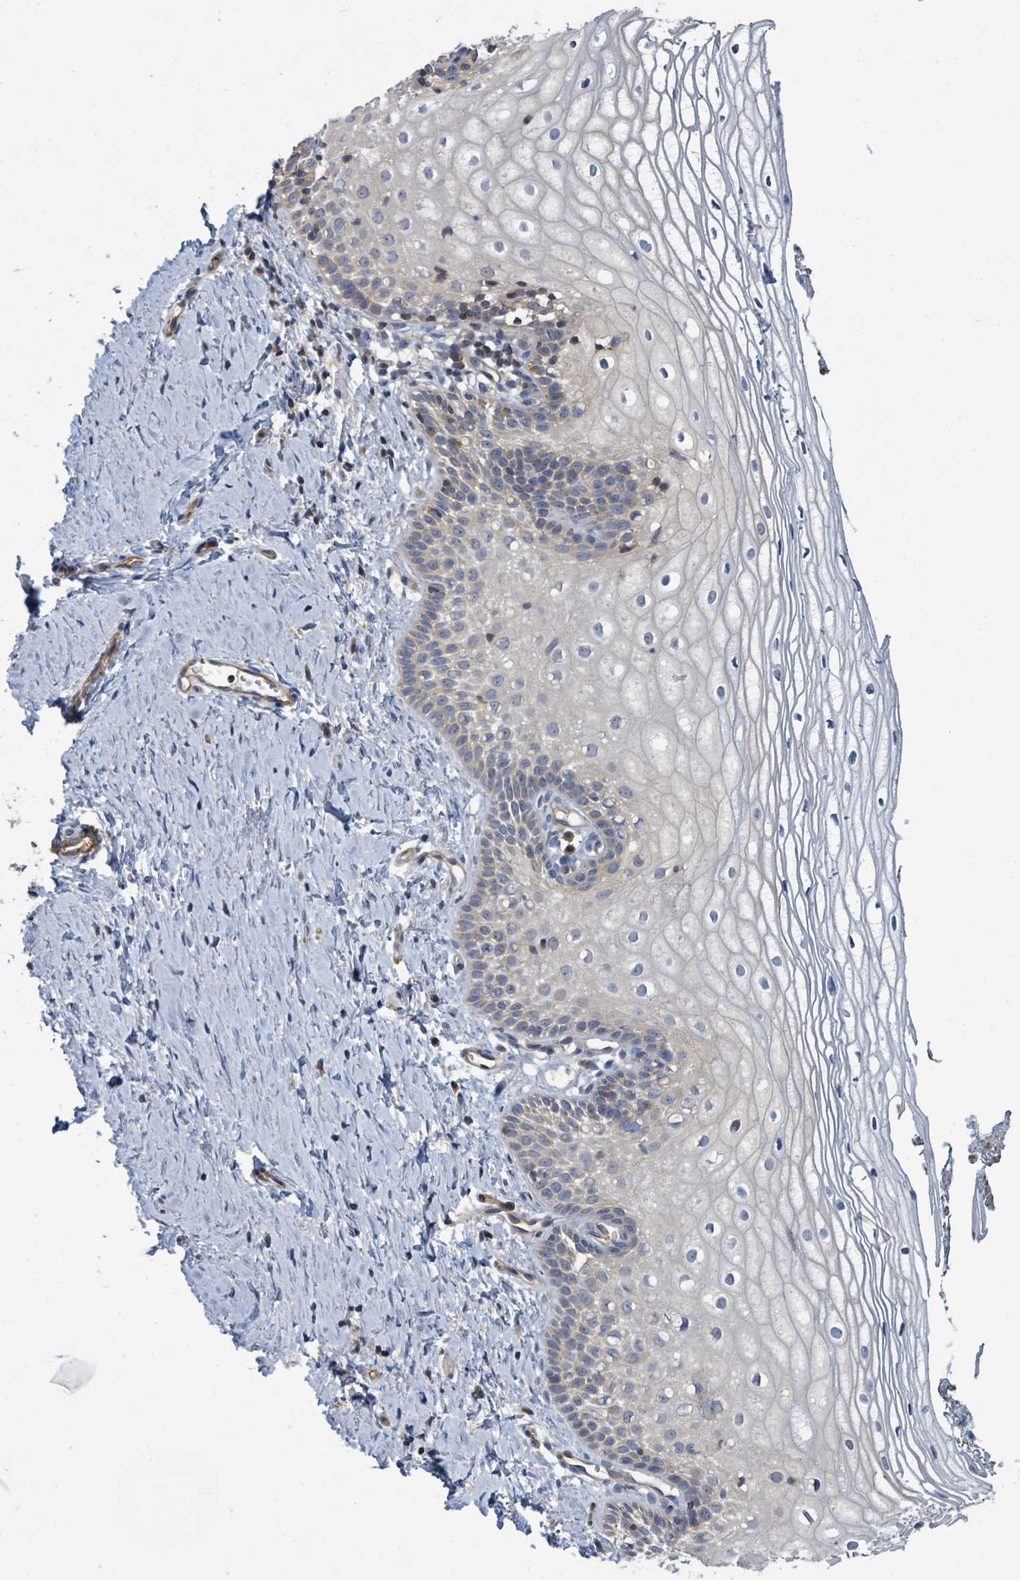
{"staining": {"intensity": "weak", "quantity": "<25%", "location": "cytoplasmic/membranous"}, "tissue": "vagina", "cell_type": "Squamous epithelial cells", "image_type": "normal", "snomed": [{"axis": "morphology", "description": "Normal tissue, NOS"}, {"axis": "topography", "description": "Vagina"}], "caption": "Immunohistochemical staining of normal human vagina demonstrates no significant expression in squamous epithelial cells.", "gene": "BOLA2B", "patient": {"sex": "female", "age": 56}}